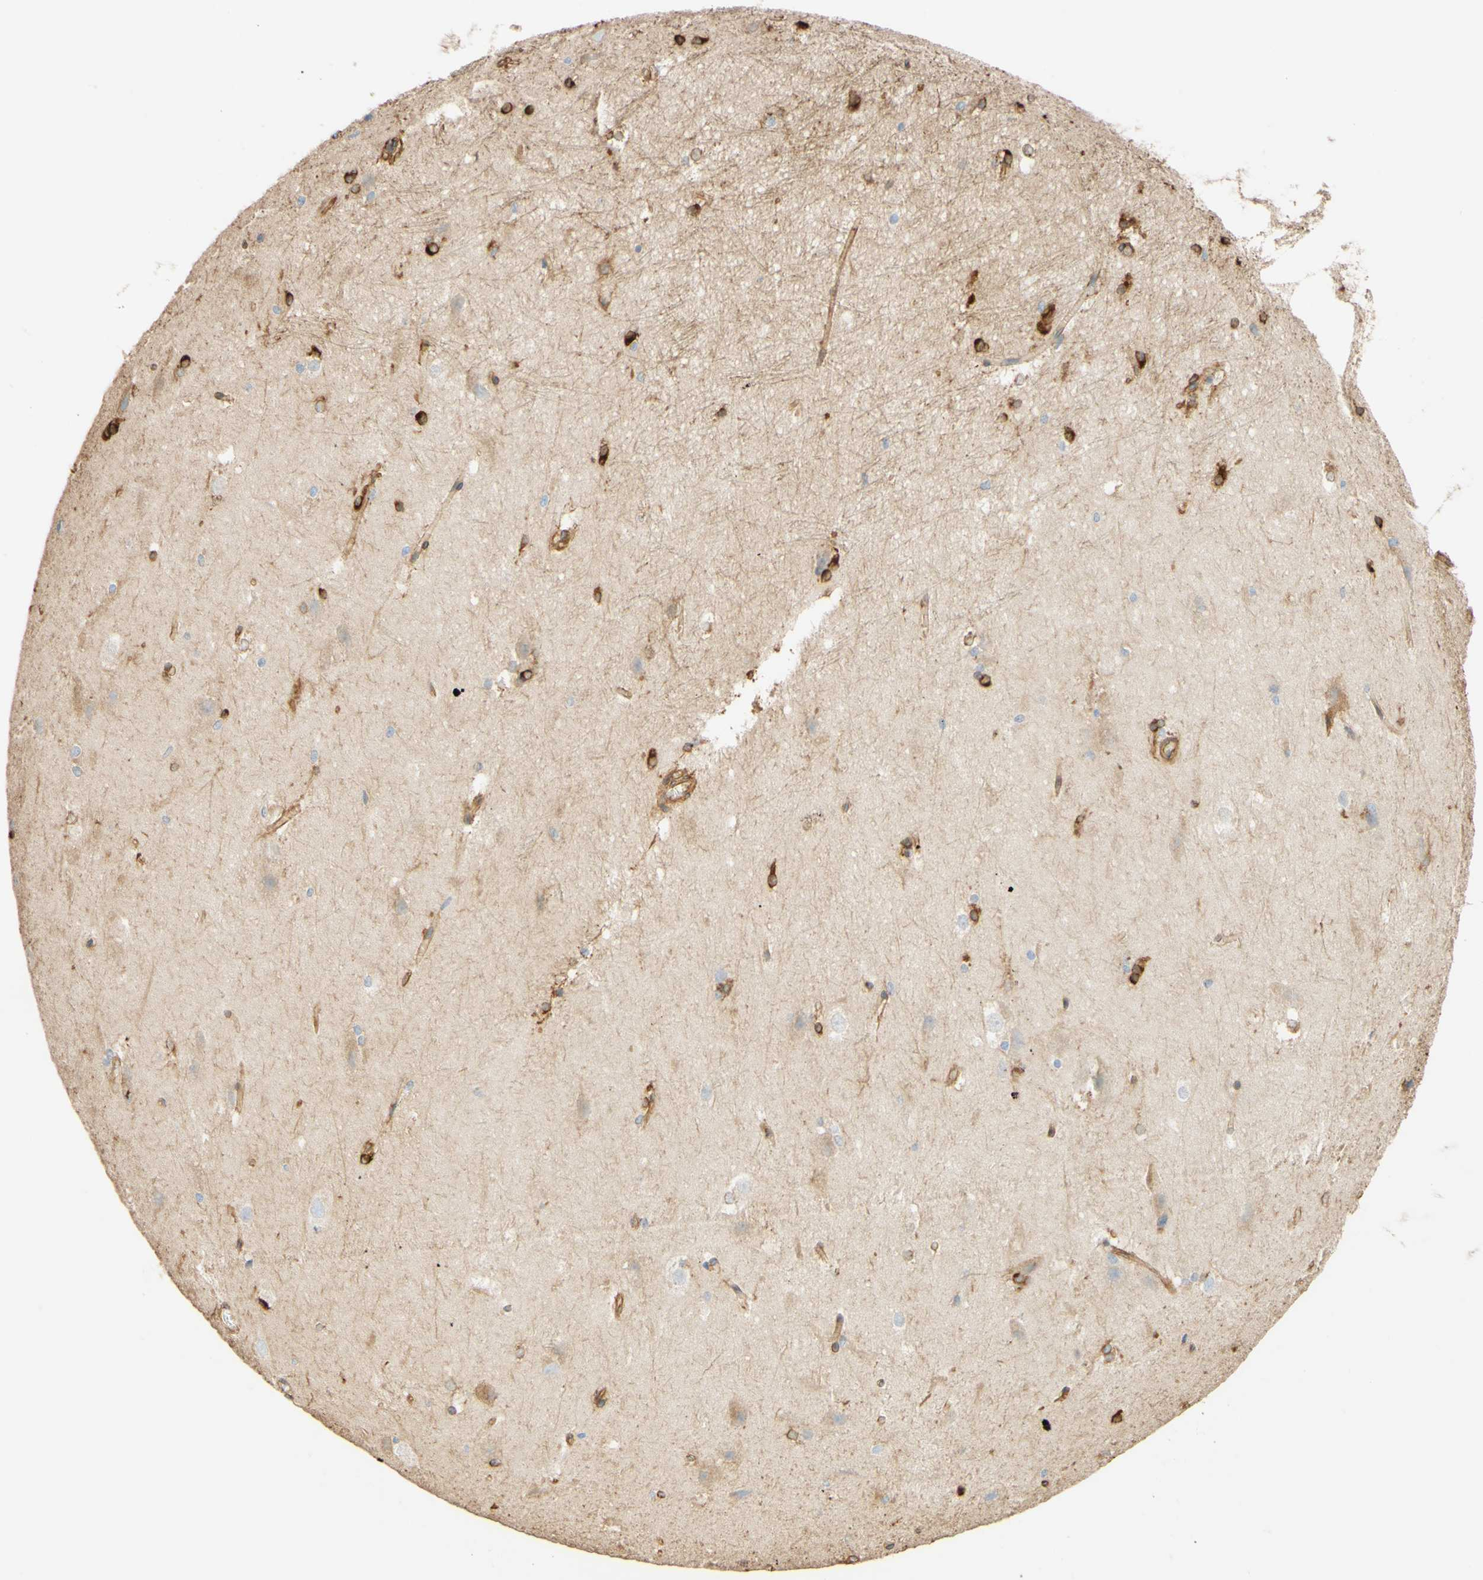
{"staining": {"intensity": "strong", "quantity": "25%-75%", "location": "cytoplasmic/membranous"}, "tissue": "hippocampus", "cell_type": "Glial cells", "image_type": "normal", "snomed": [{"axis": "morphology", "description": "Normal tissue, NOS"}, {"axis": "topography", "description": "Hippocampus"}], "caption": "DAB (3,3'-diaminobenzidine) immunohistochemical staining of unremarkable hippocampus reveals strong cytoplasmic/membranous protein expression in approximately 25%-75% of glial cells. The staining is performed using DAB brown chromogen to label protein expression. The nuclei are counter-stained blue using hematoxylin.", "gene": "ENDOD1", "patient": {"sex": "female", "age": 19}}